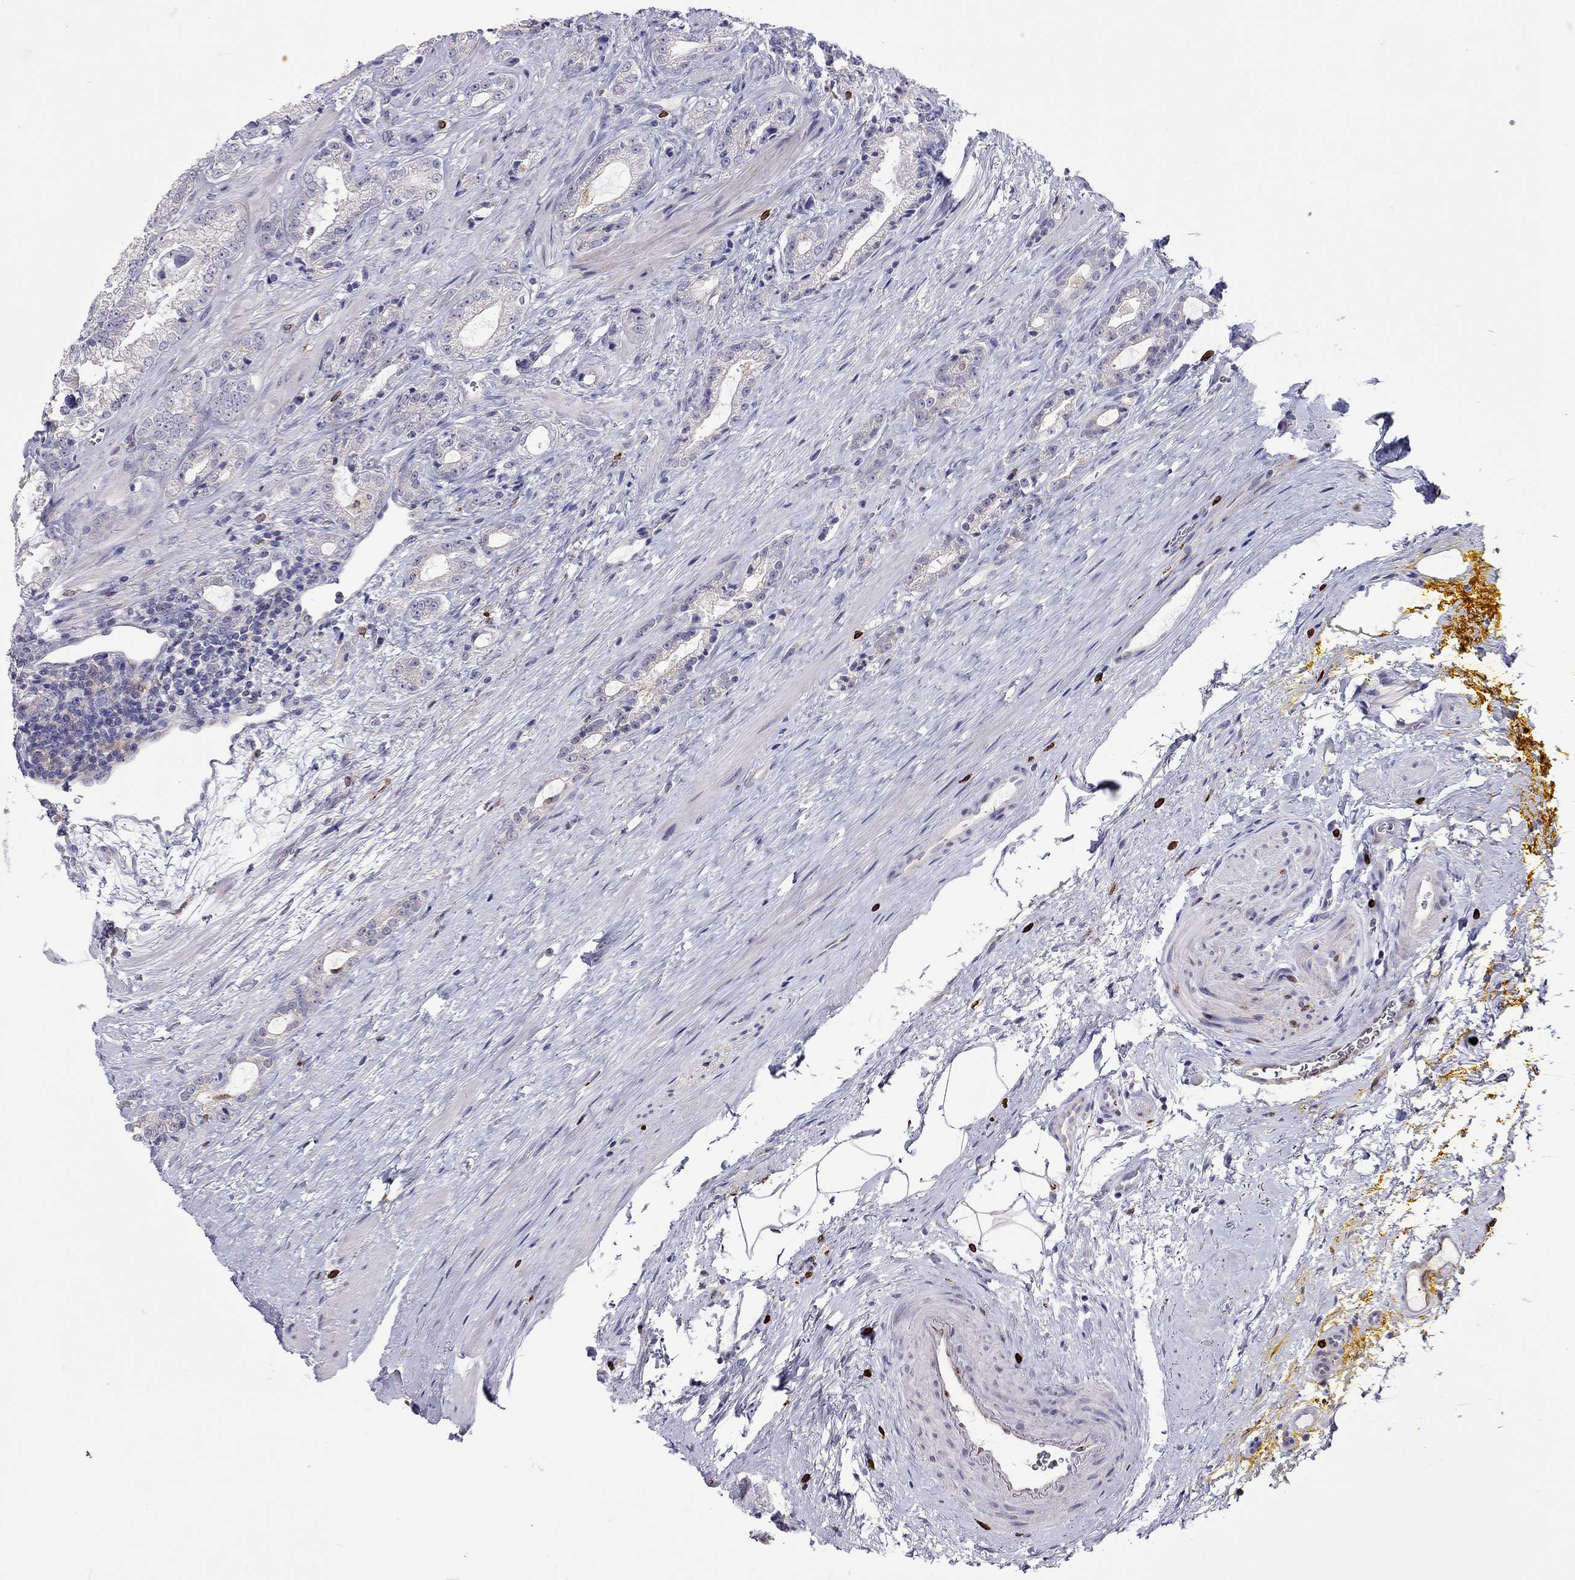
{"staining": {"intensity": "negative", "quantity": "none", "location": "none"}, "tissue": "prostate cancer", "cell_type": "Tumor cells", "image_type": "cancer", "snomed": [{"axis": "morphology", "description": "Adenocarcinoma, NOS"}, {"axis": "topography", "description": "Prostate"}], "caption": "High power microscopy micrograph of an immunohistochemistry (IHC) image of prostate adenocarcinoma, revealing no significant expression in tumor cells. (DAB (3,3'-diaminobenzidine) IHC, high magnification).", "gene": "ADORA2A", "patient": {"sex": "male", "age": 67}}